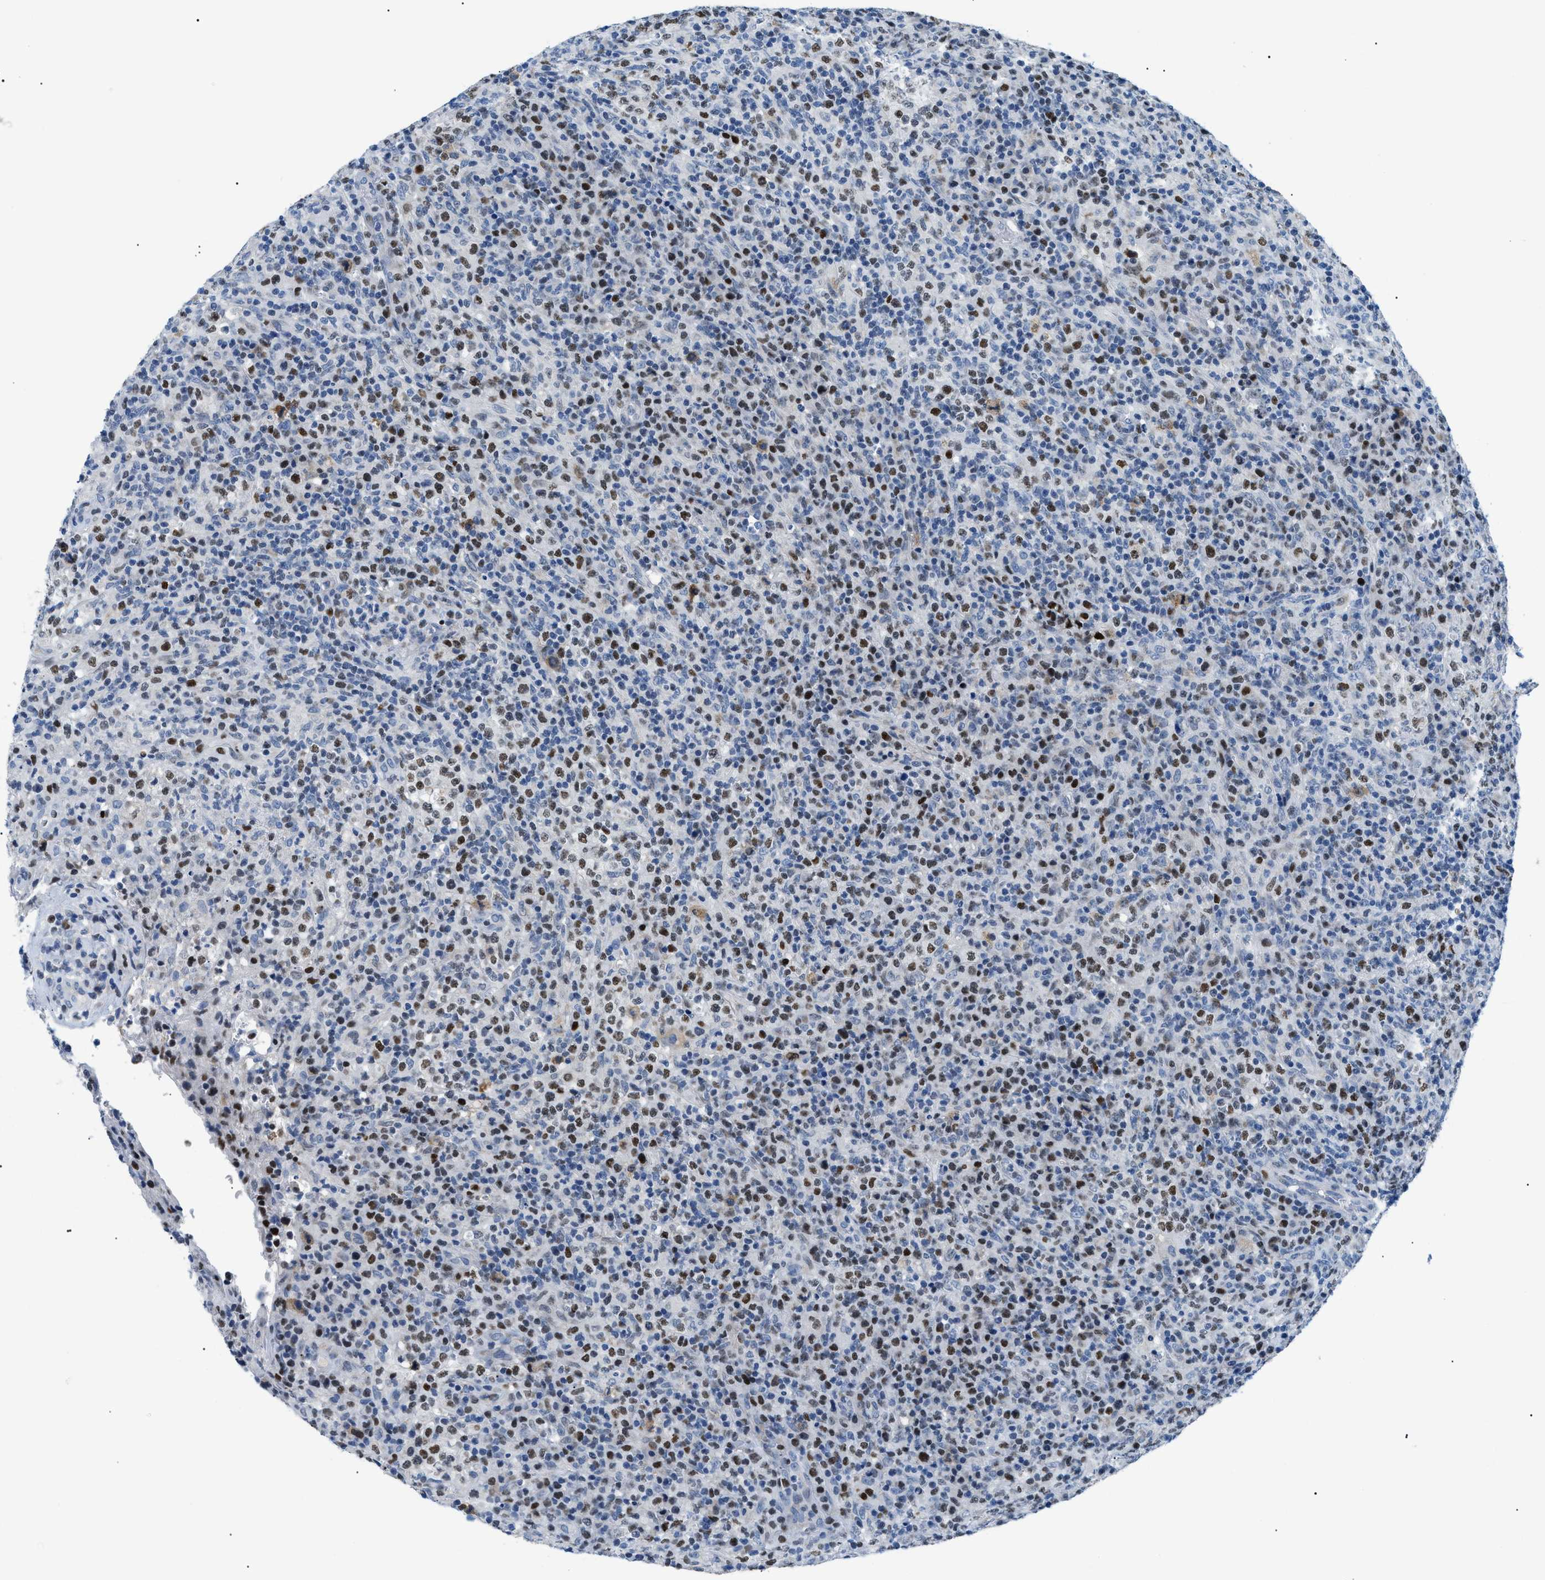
{"staining": {"intensity": "moderate", "quantity": "25%-75%", "location": "nuclear"}, "tissue": "lymphoma", "cell_type": "Tumor cells", "image_type": "cancer", "snomed": [{"axis": "morphology", "description": "Malignant lymphoma, non-Hodgkin's type, High grade"}, {"axis": "topography", "description": "Lymph node"}], "caption": "There is medium levels of moderate nuclear positivity in tumor cells of high-grade malignant lymphoma, non-Hodgkin's type, as demonstrated by immunohistochemical staining (brown color).", "gene": "SMARCC1", "patient": {"sex": "female", "age": 76}}